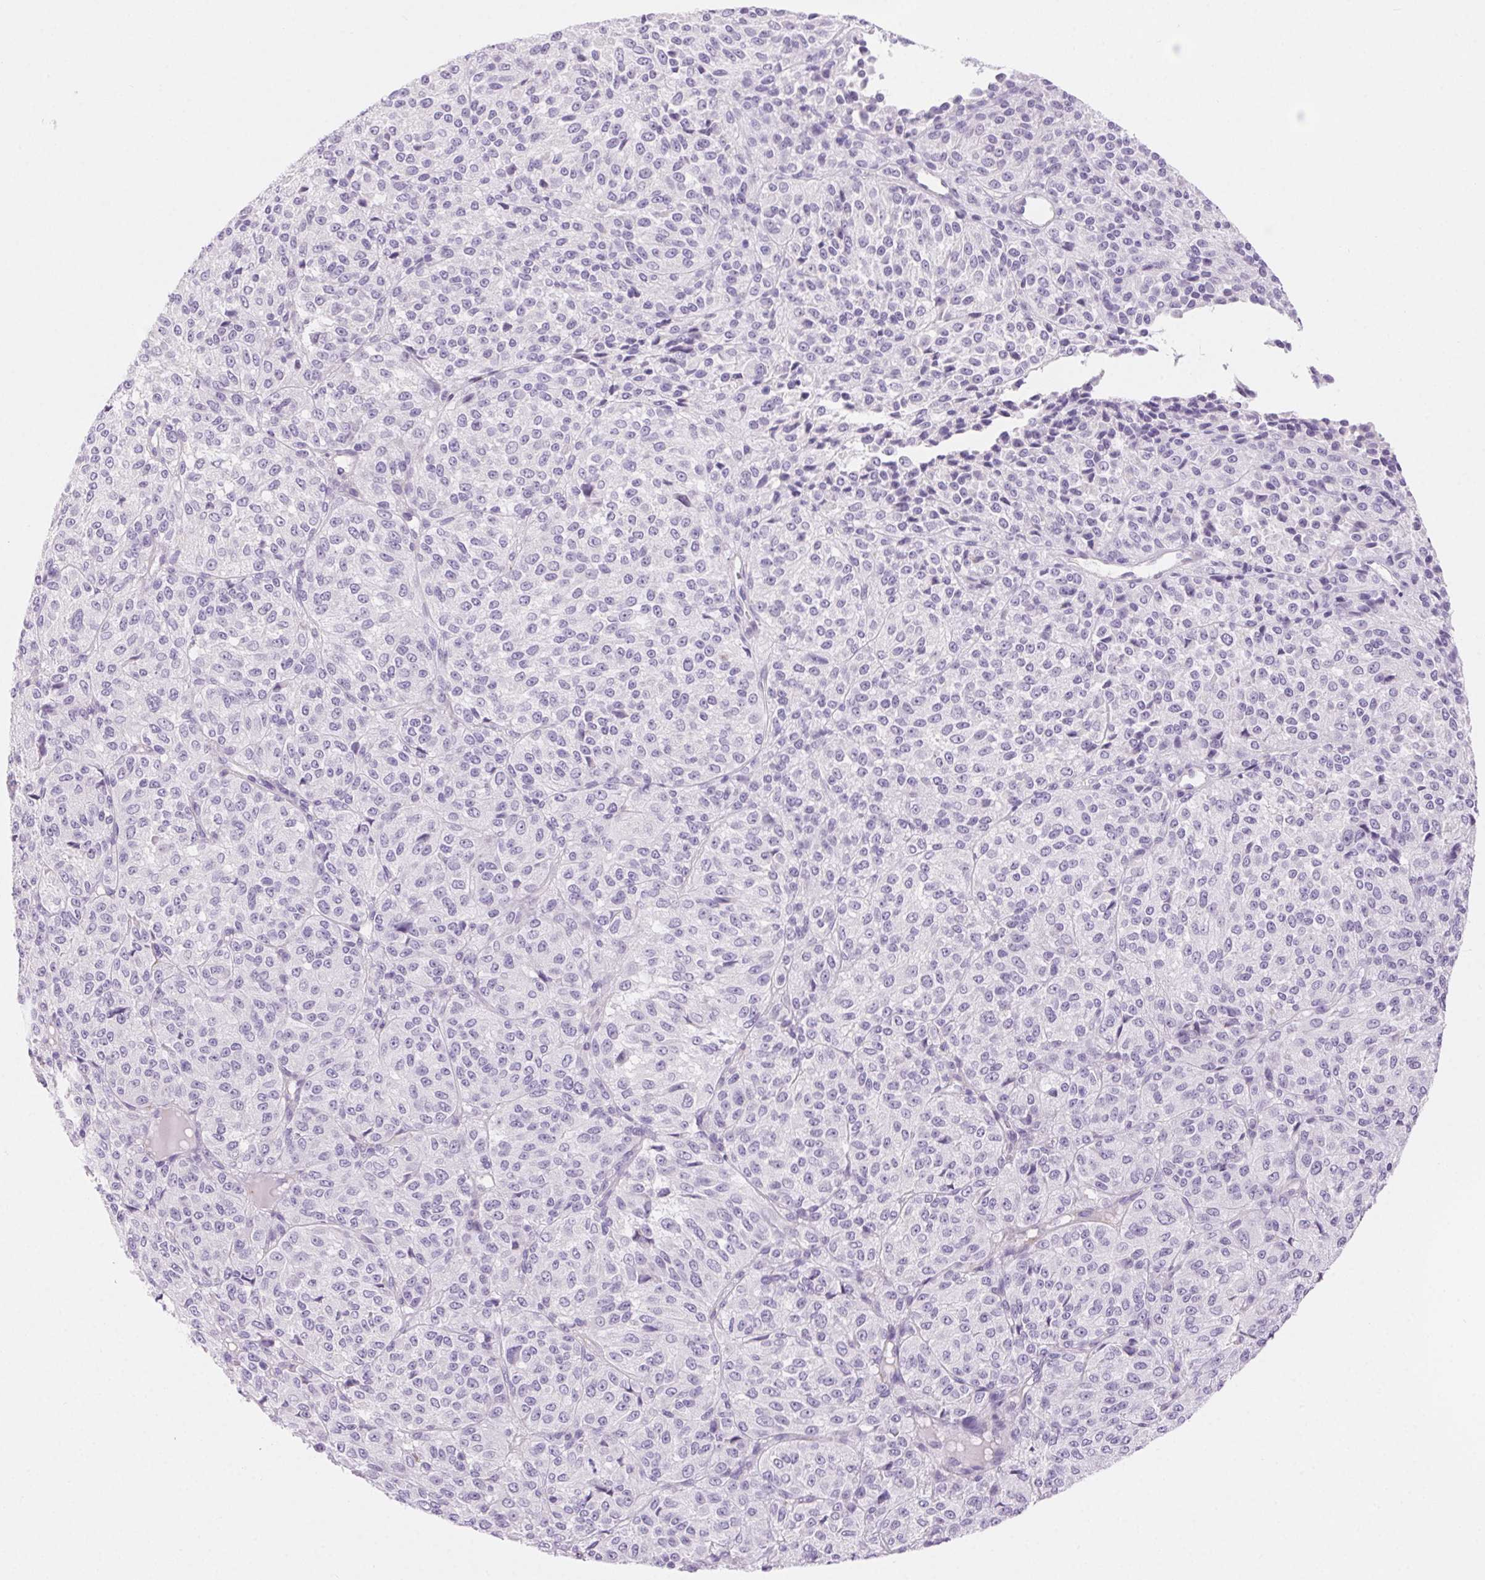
{"staining": {"intensity": "negative", "quantity": "none", "location": "none"}, "tissue": "melanoma", "cell_type": "Tumor cells", "image_type": "cancer", "snomed": [{"axis": "morphology", "description": "Malignant melanoma, Metastatic site"}, {"axis": "topography", "description": "Brain"}], "caption": "Immunohistochemistry (IHC) image of malignant melanoma (metastatic site) stained for a protein (brown), which shows no staining in tumor cells.", "gene": "CLDN16", "patient": {"sex": "female", "age": 56}}